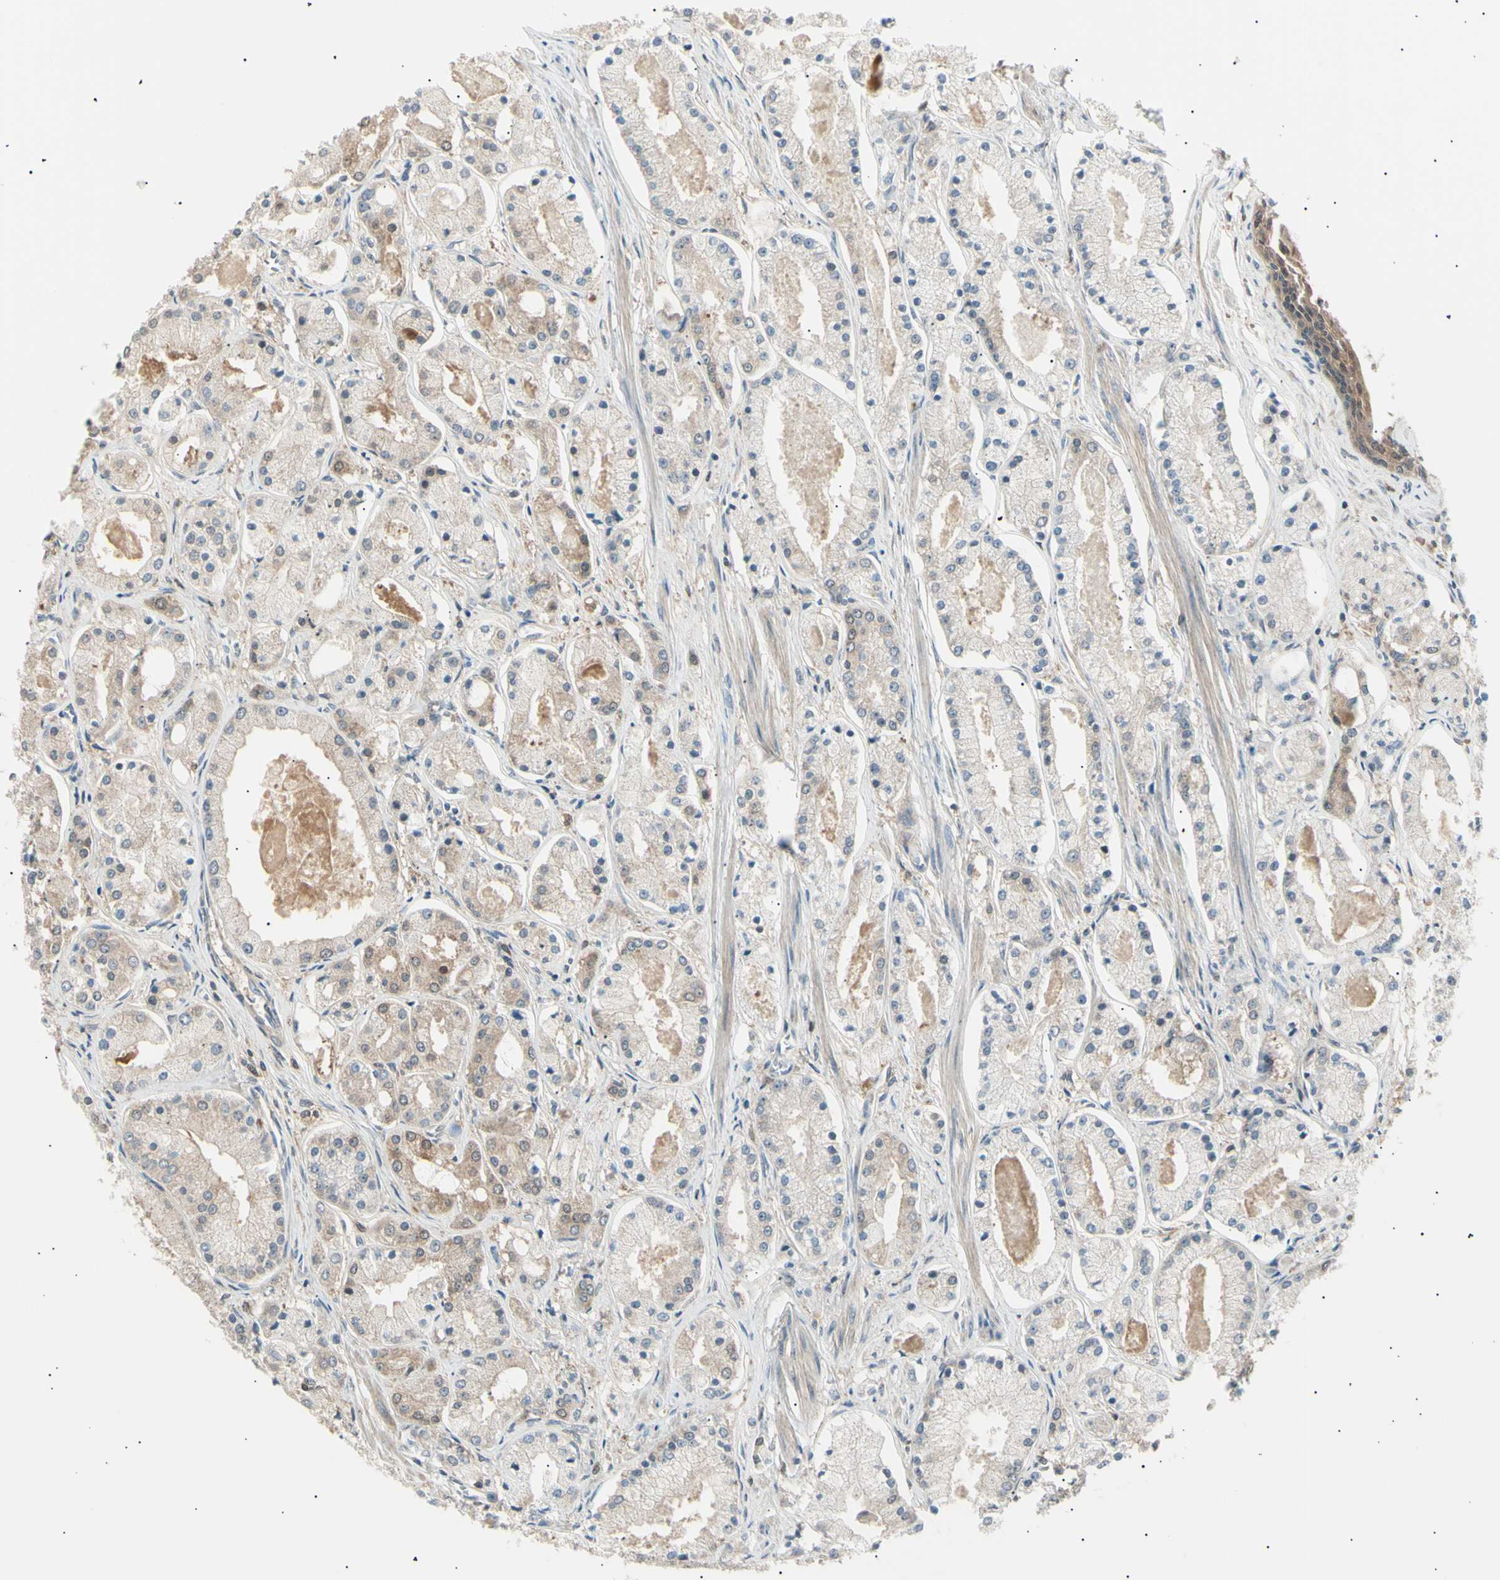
{"staining": {"intensity": "moderate", "quantity": "<25%", "location": "cytoplasmic/membranous"}, "tissue": "prostate cancer", "cell_type": "Tumor cells", "image_type": "cancer", "snomed": [{"axis": "morphology", "description": "Adenocarcinoma, High grade"}, {"axis": "topography", "description": "Prostate"}], "caption": "Adenocarcinoma (high-grade) (prostate) stained with a brown dye reveals moderate cytoplasmic/membranous positive positivity in approximately <25% of tumor cells.", "gene": "LHPP", "patient": {"sex": "male", "age": 66}}